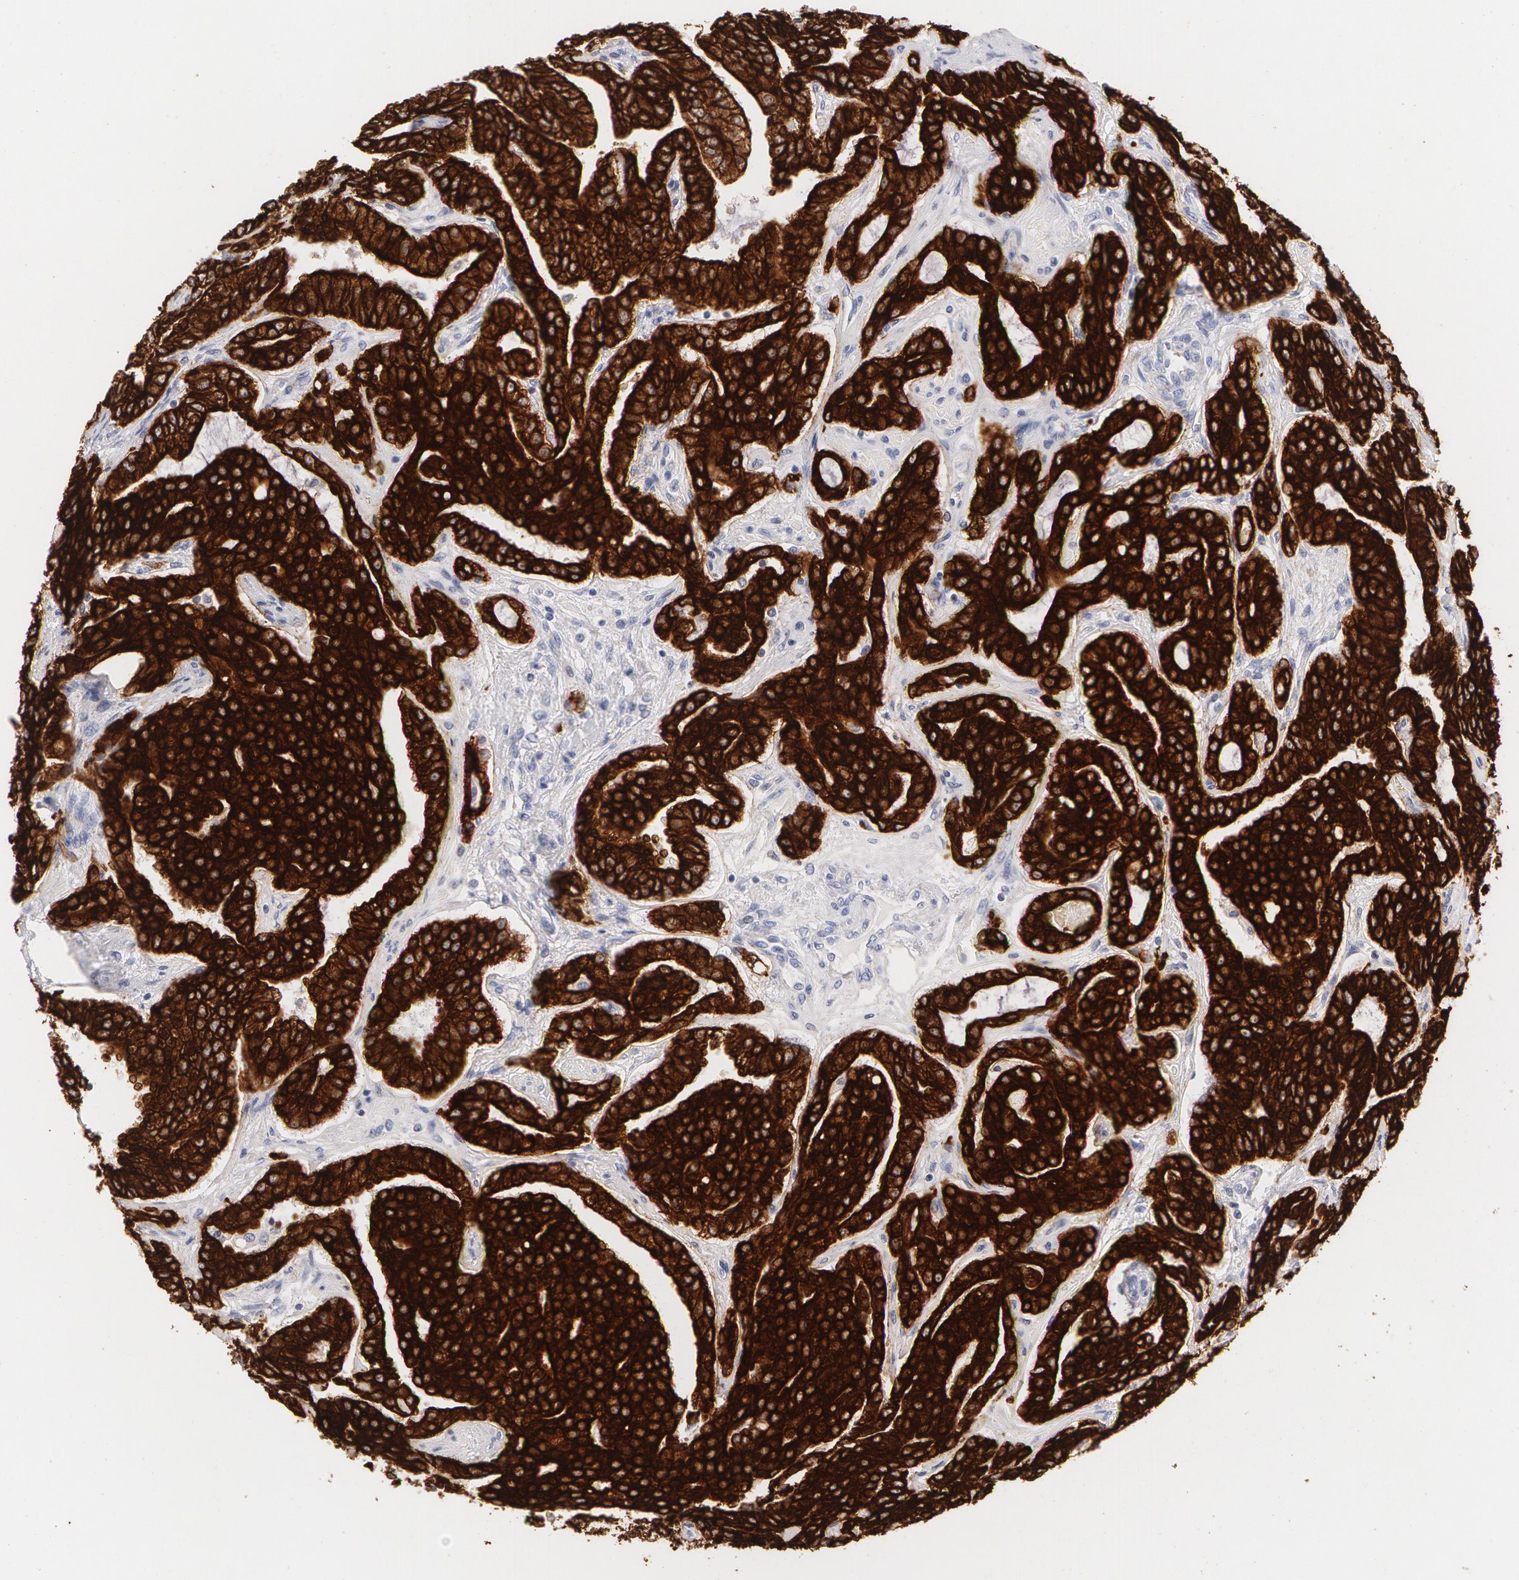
{"staining": {"intensity": "strong", "quantity": ">75%", "location": "cytoplasmic/membranous"}, "tissue": "prostate cancer", "cell_type": "Tumor cells", "image_type": "cancer", "snomed": [{"axis": "morphology", "description": "Adenocarcinoma, Medium grade"}, {"axis": "topography", "description": "Prostate"}], "caption": "Prostate cancer stained with a brown dye demonstrates strong cytoplasmic/membranous positive positivity in about >75% of tumor cells.", "gene": "KRT8", "patient": {"sex": "male", "age": 72}}